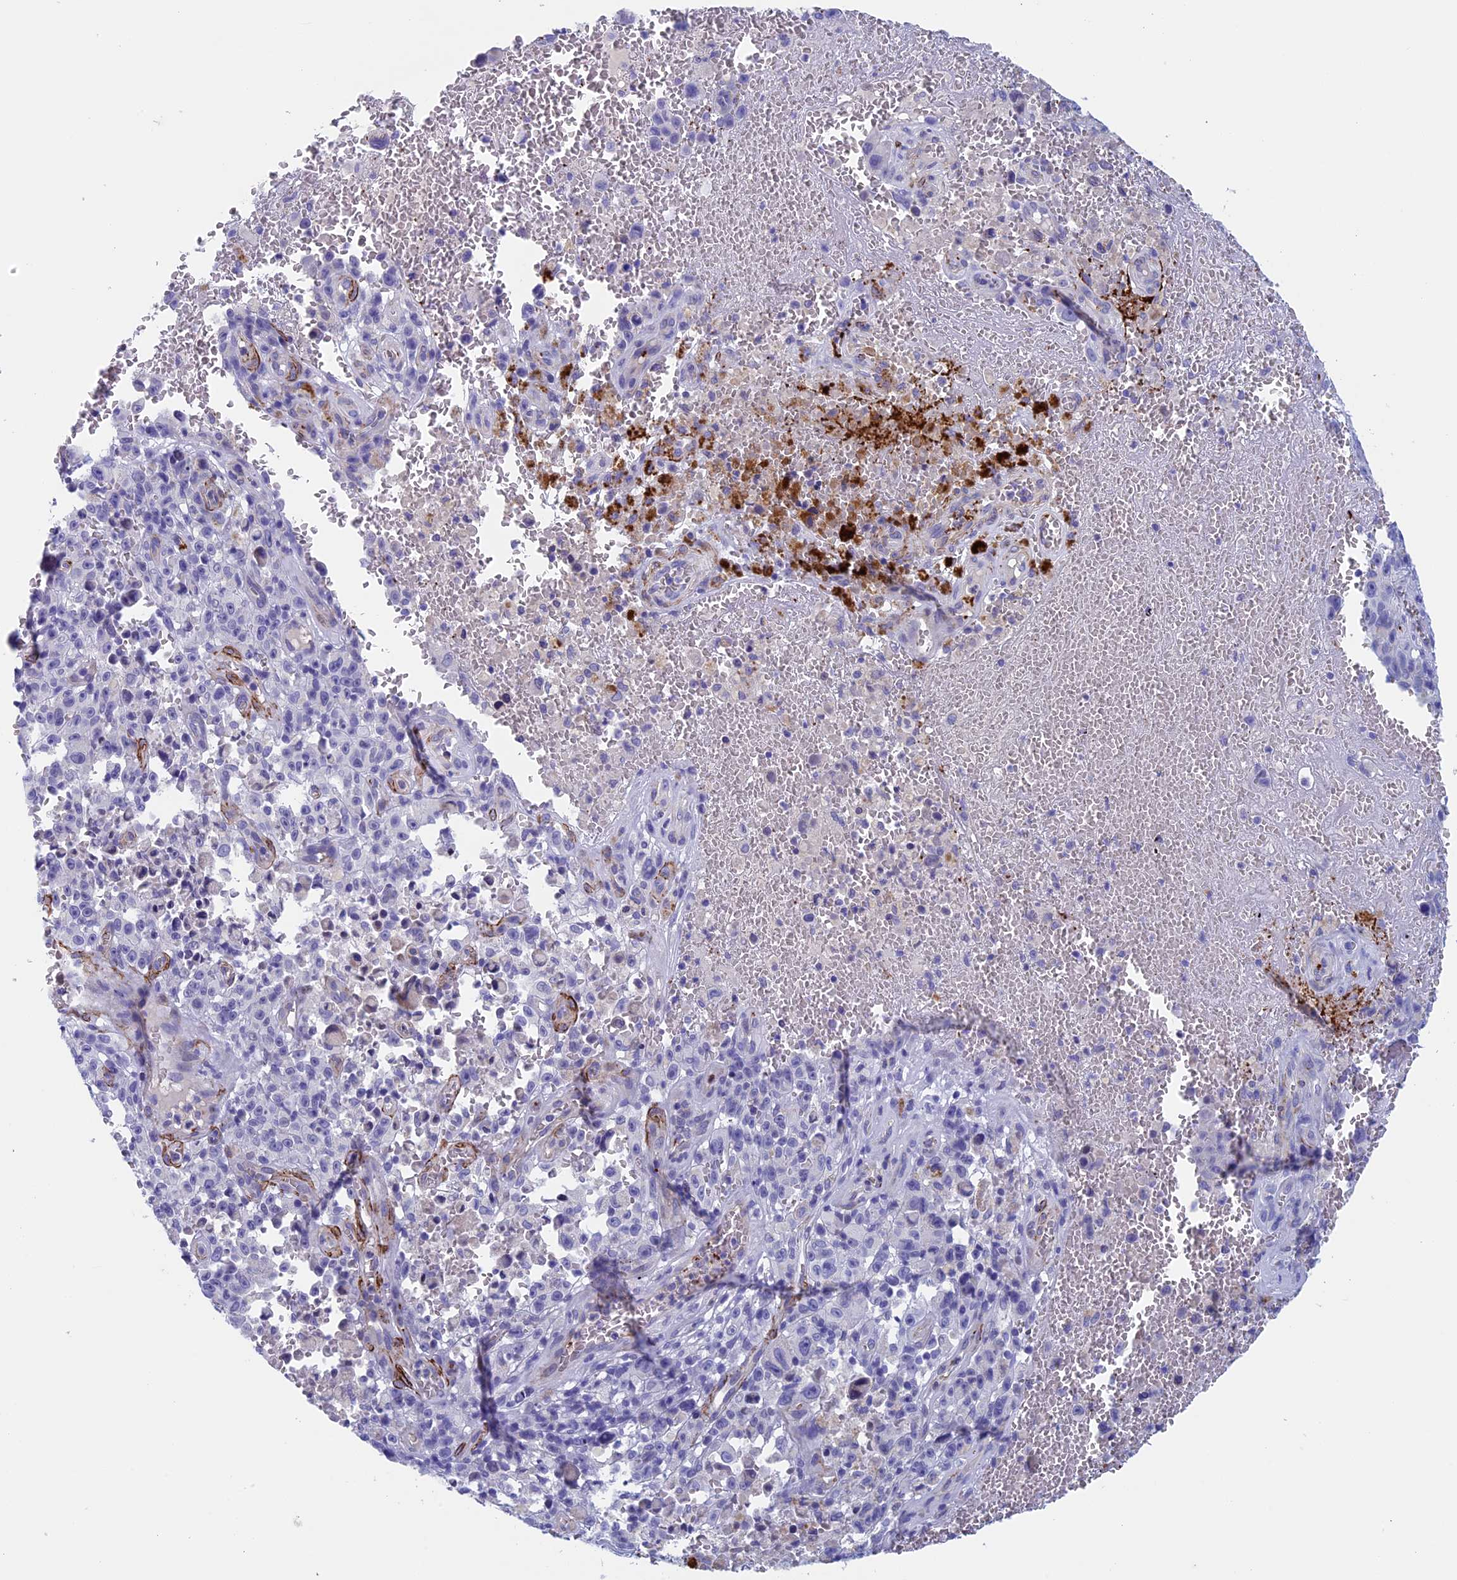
{"staining": {"intensity": "negative", "quantity": "none", "location": "none"}, "tissue": "melanoma", "cell_type": "Tumor cells", "image_type": "cancer", "snomed": [{"axis": "morphology", "description": "Malignant melanoma, NOS"}, {"axis": "topography", "description": "Skin"}], "caption": "IHC image of neoplastic tissue: human malignant melanoma stained with DAB (3,3'-diaminobenzidine) reveals no significant protein positivity in tumor cells.", "gene": "INSYN1", "patient": {"sex": "female", "age": 82}}